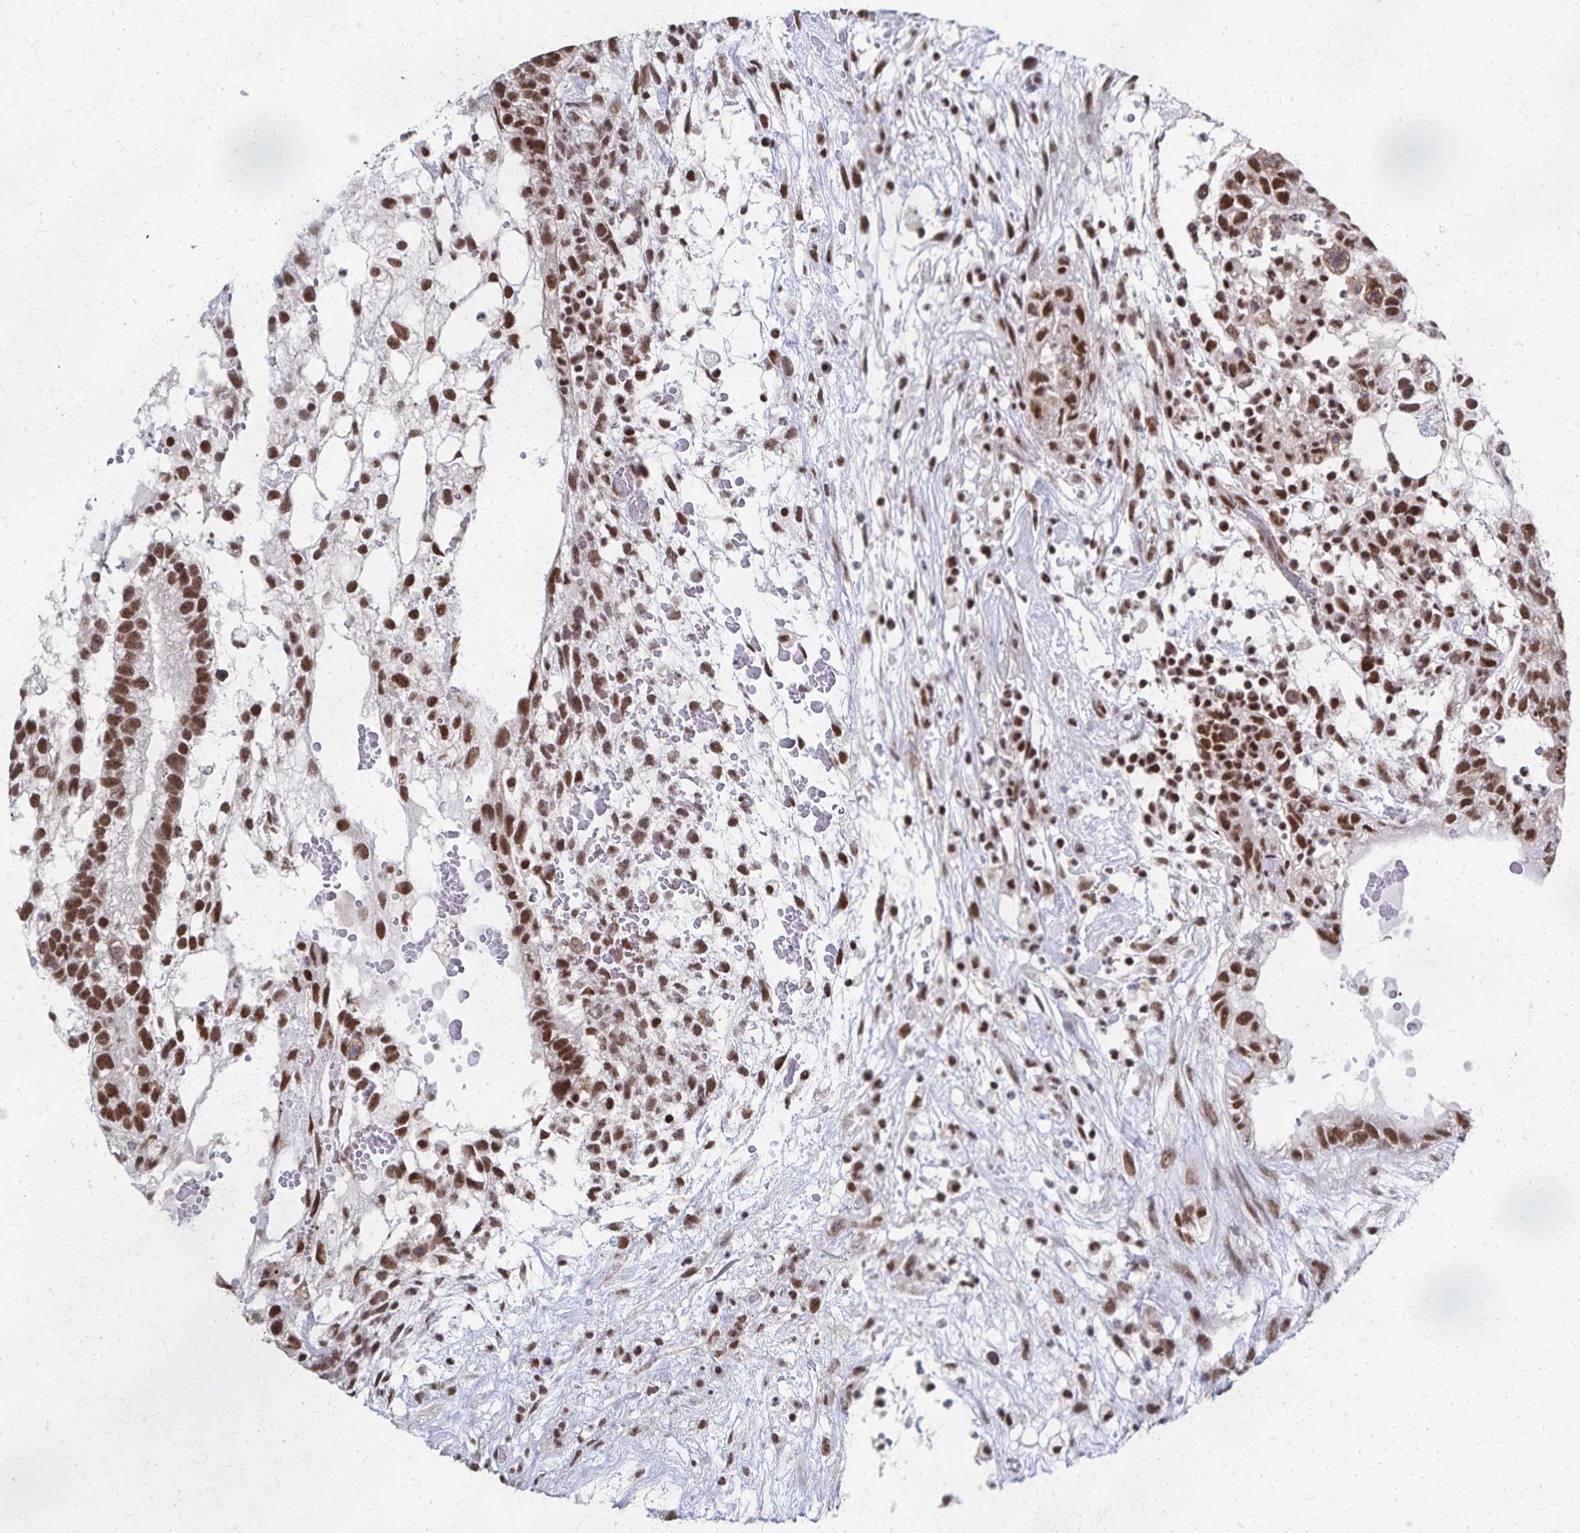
{"staining": {"intensity": "moderate", "quantity": ">75%", "location": "nuclear"}, "tissue": "testis cancer", "cell_type": "Tumor cells", "image_type": "cancer", "snomed": [{"axis": "morphology", "description": "Normal tissue, NOS"}, {"axis": "morphology", "description": "Carcinoma, Embryonal, NOS"}, {"axis": "topography", "description": "Testis"}], "caption": "Immunohistochemical staining of testis cancer reveals medium levels of moderate nuclear protein staining in about >75% of tumor cells.", "gene": "GTF2B", "patient": {"sex": "male", "age": 32}}